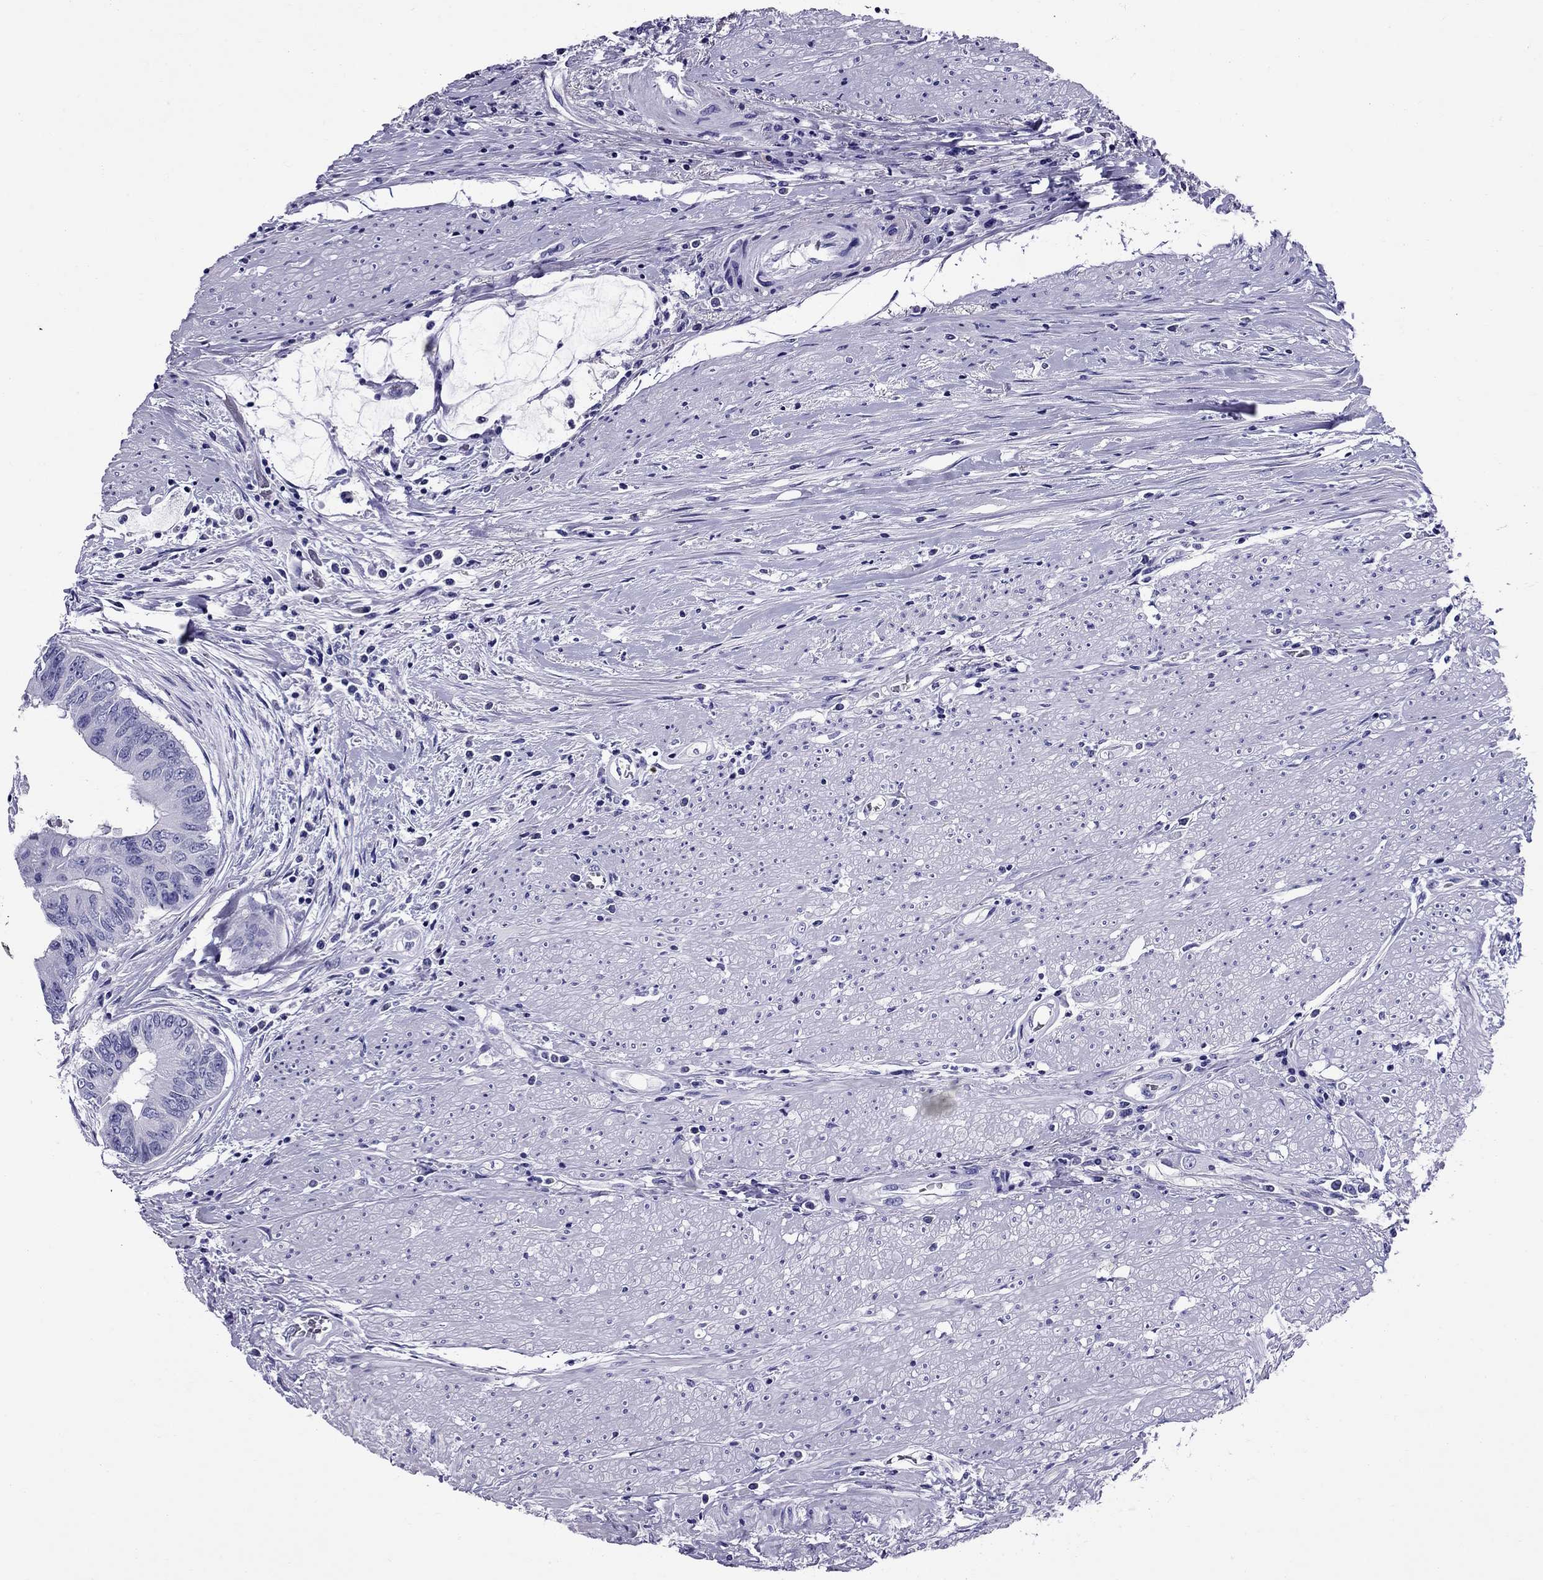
{"staining": {"intensity": "negative", "quantity": "none", "location": "none"}, "tissue": "colorectal cancer", "cell_type": "Tumor cells", "image_type": "cancer", "snomed": [{"axis": "morphology", "description": "Adenocarcinoma, NOS"}, {"axis": "topography", "description": "Rectum"}], "caption": "IHC micrograph of neoplastic tissue: human adenocarcinoma (colorectal) stained with DAB exhibits no significant protein staining in tumor cells.", "gene": "AVPR1B", "patient": {"sex": "male", "age": 59}}